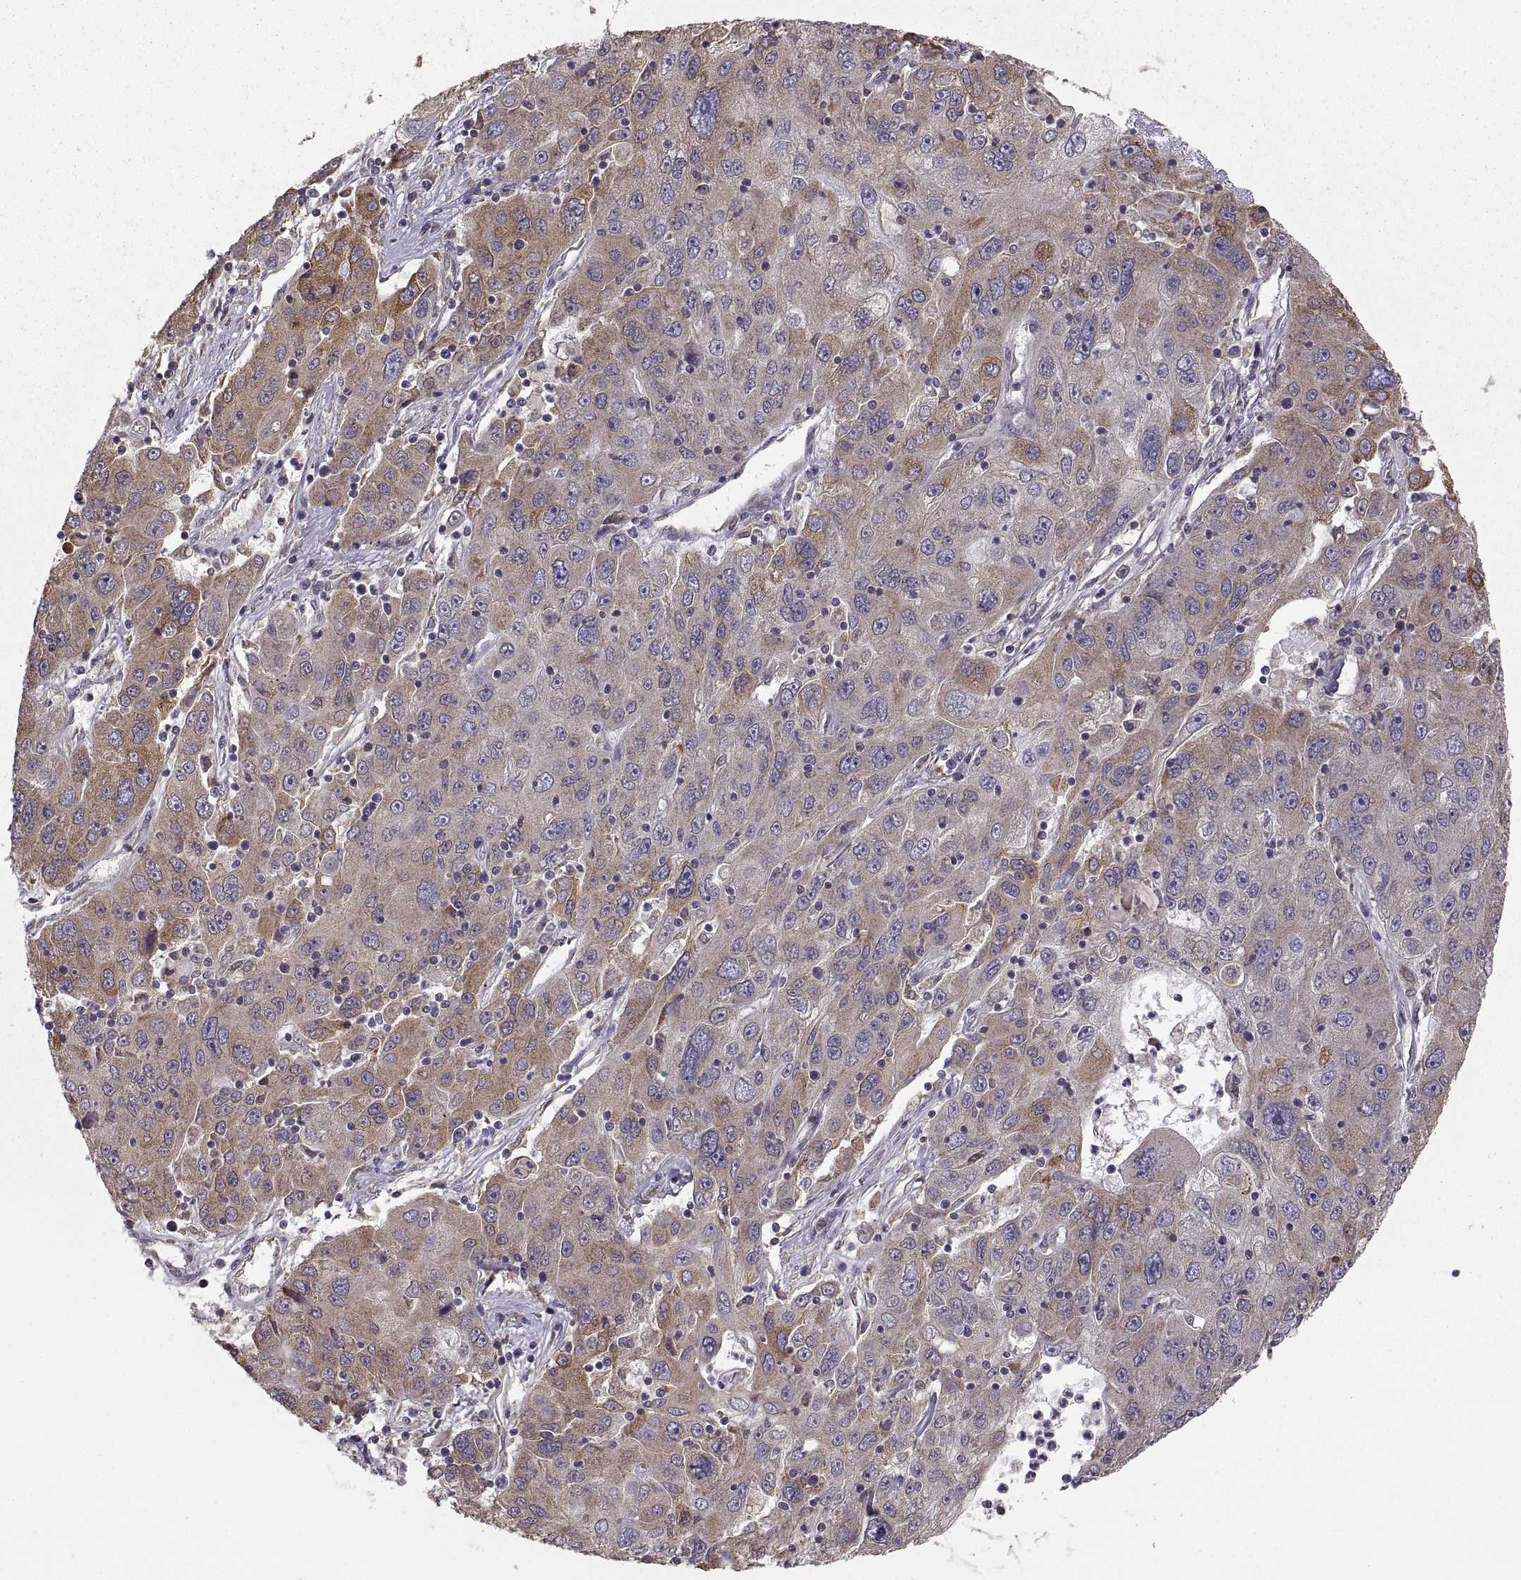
{"staining": {"intensity": "moderate", "quantity": "<25%", "location": "cytoplasmic/membranous"}, "tissue": "stomach cancer", "cell_type": "Tumor cells", "image_type": "cancer", "snomed": [{"axis": "morphology", "description": "Adenocarcinoma, NOS"}, {"axis": "topography", "description": "Stomach"}], "caption": "Immunohistochemical staining of stomach cancer (adenocarcinoma) displays low levels of moderate cytoplasmic/membranous staining in approximately <25% of tumor cells.", "gene": "PDIA3", "patient": {"sex": "male", "age": 56}}